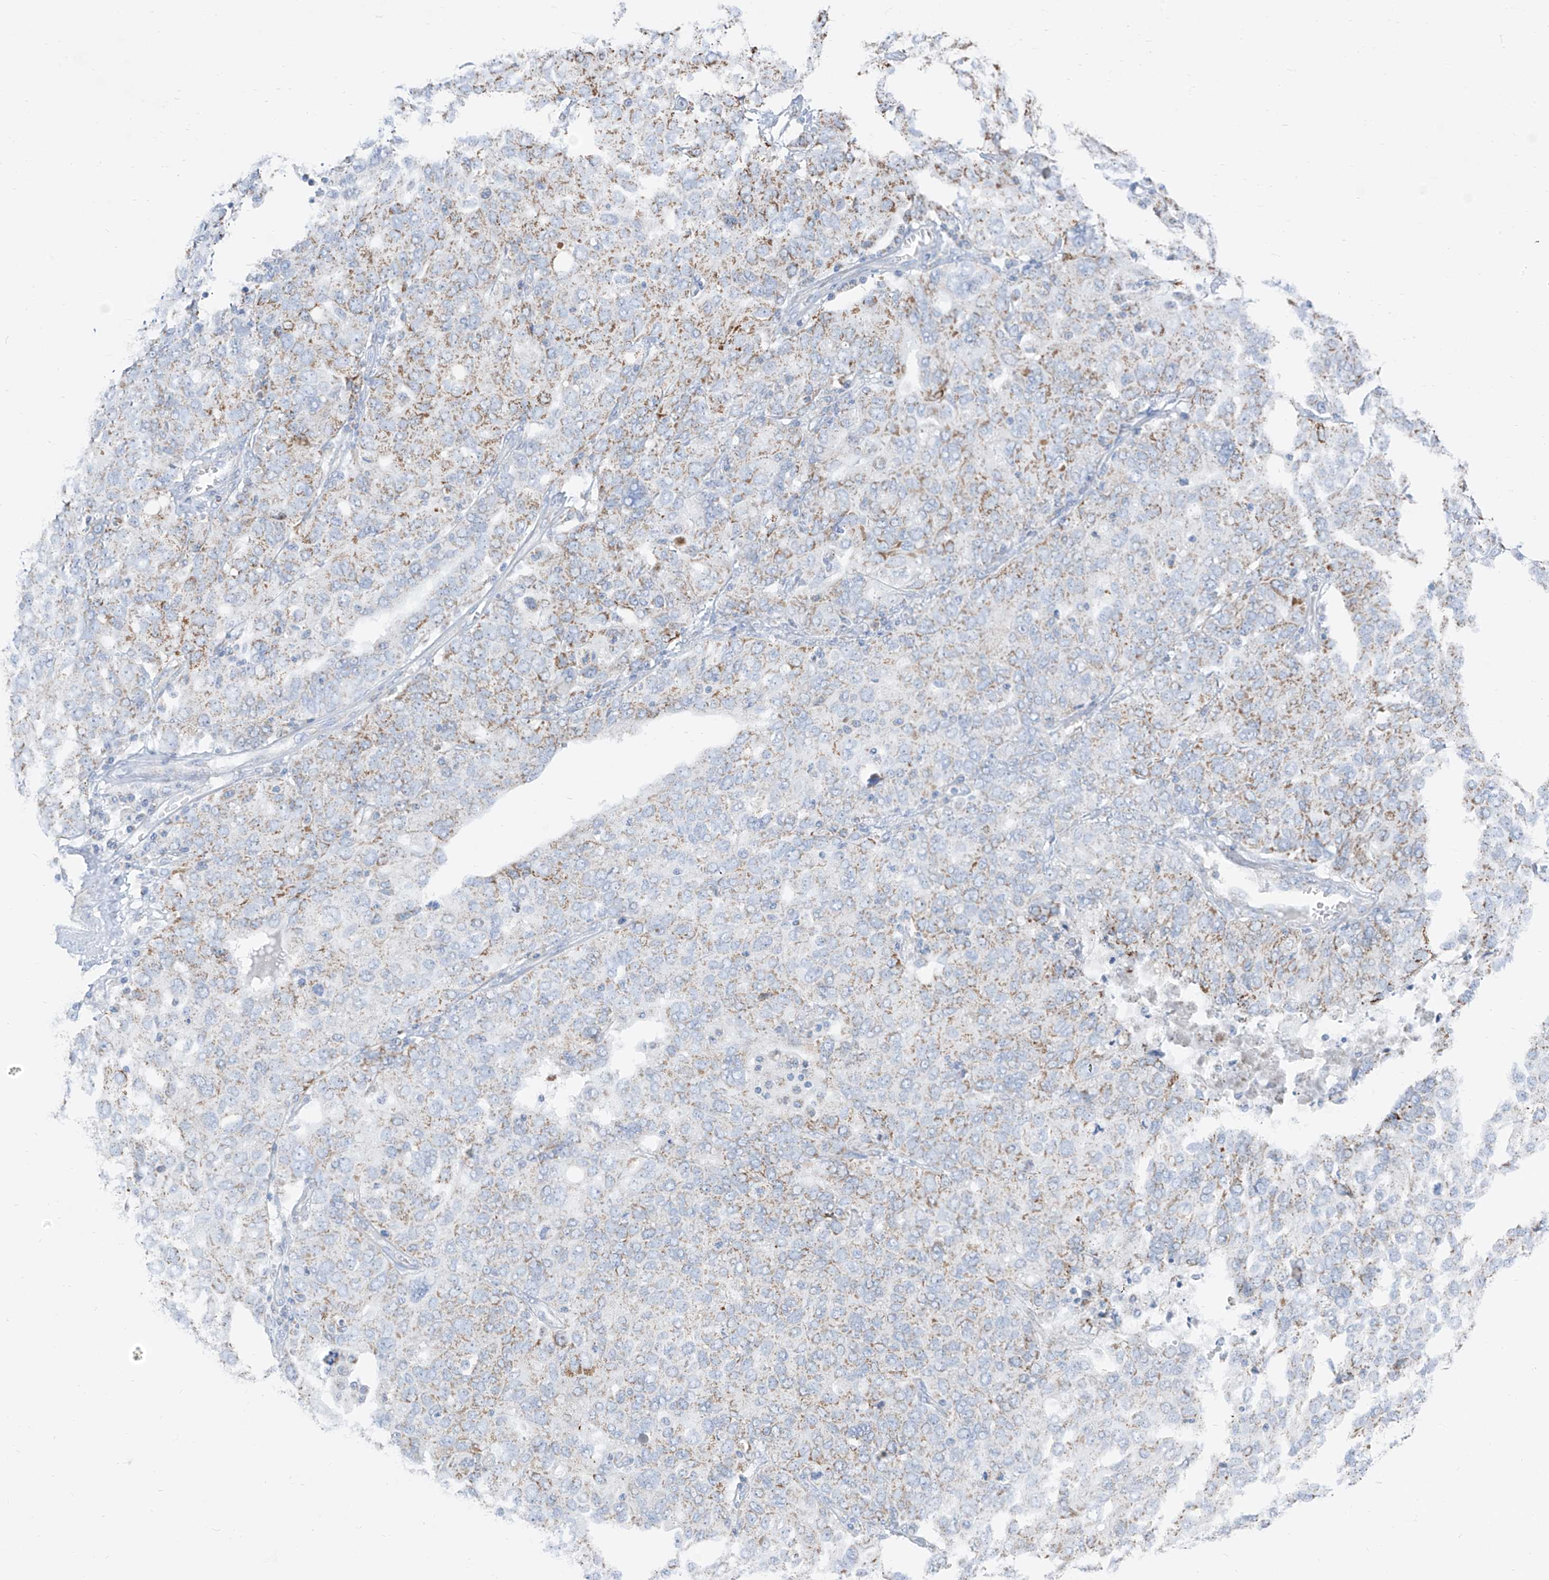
{"staining": {"intensity": "moderate", "quantity": "<25%", "location": "cytoplasmic/membranous"}, "tissue": "ovarian cancer", "cell_type": "Tumor cells", "image_type": "cancer", "snomed": [{"axis": "morphology", "description": "Carcinoma, endometroid"}, {"axis": "topography", "description": "Ovary"}], "caption": "Immunohistochemistry (IHC) of human endometroid carcinoma (ovarian) shows low levels of moderate cytoplasmic/membranous expression in approximately <25% of tumor cells.", "gene": "ETHE1", "patient": {"sex": "female", "age": 62}}